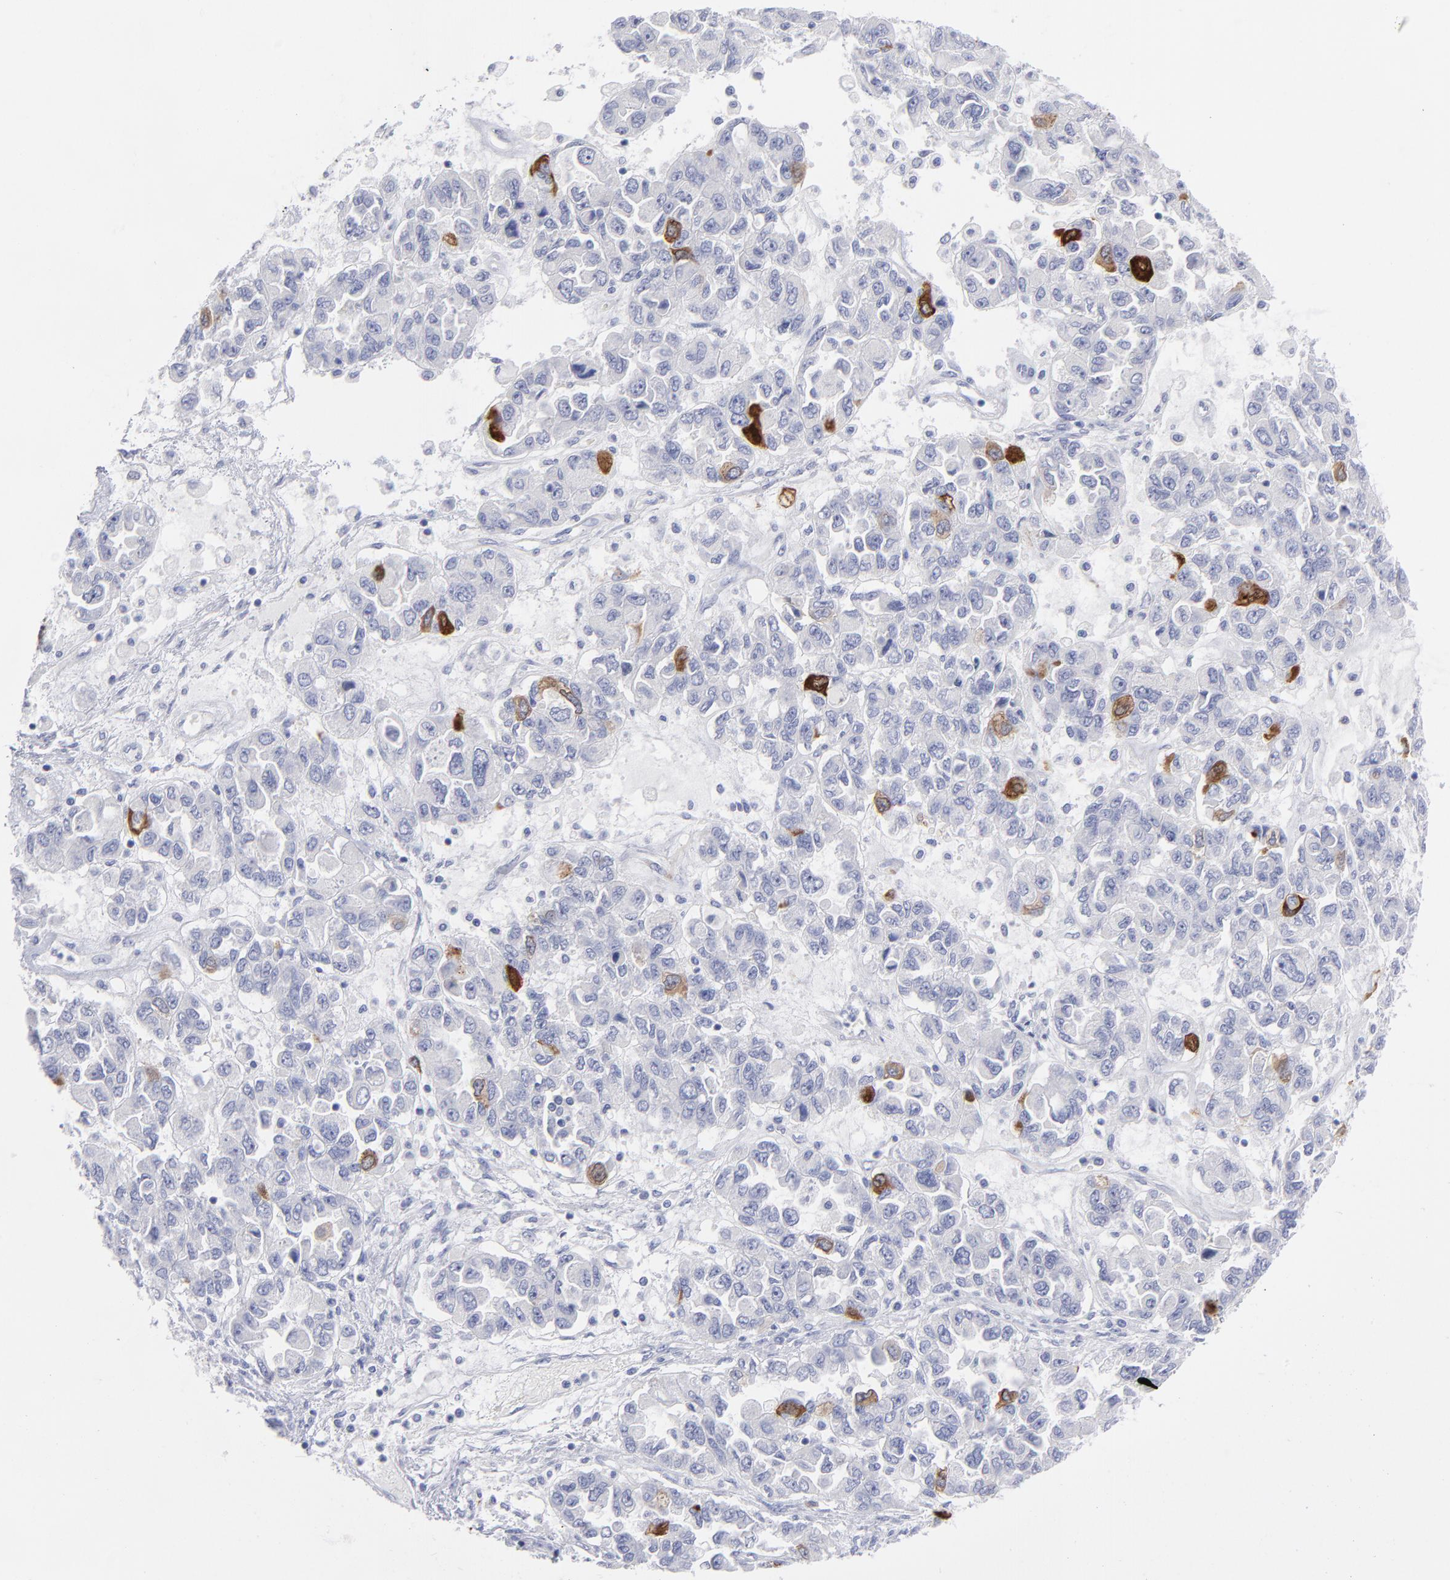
{"staining": {"intensity": "strong", "quantity": "<25%", "location": "cytoplasmic/membranous"}, "tissue": "ovarian cancer", "cell_type": "Tumor cells", "image_type": "cancer", "snomed": [{"axis": "morphology", "description": "Cystadenocarcinoma, serous, NOS"}, {"axis": "topography", "description": "Ovary"}], "caption": "Serous cystadenocarcinoma (ovarian) was stained to show a protein in brown. There is medium levels of strong cytoplasmic/membranous expression in about <25% of tumor cells.", "gene": "CCNB1", "patient": {"sex": "female", "age": 84}}